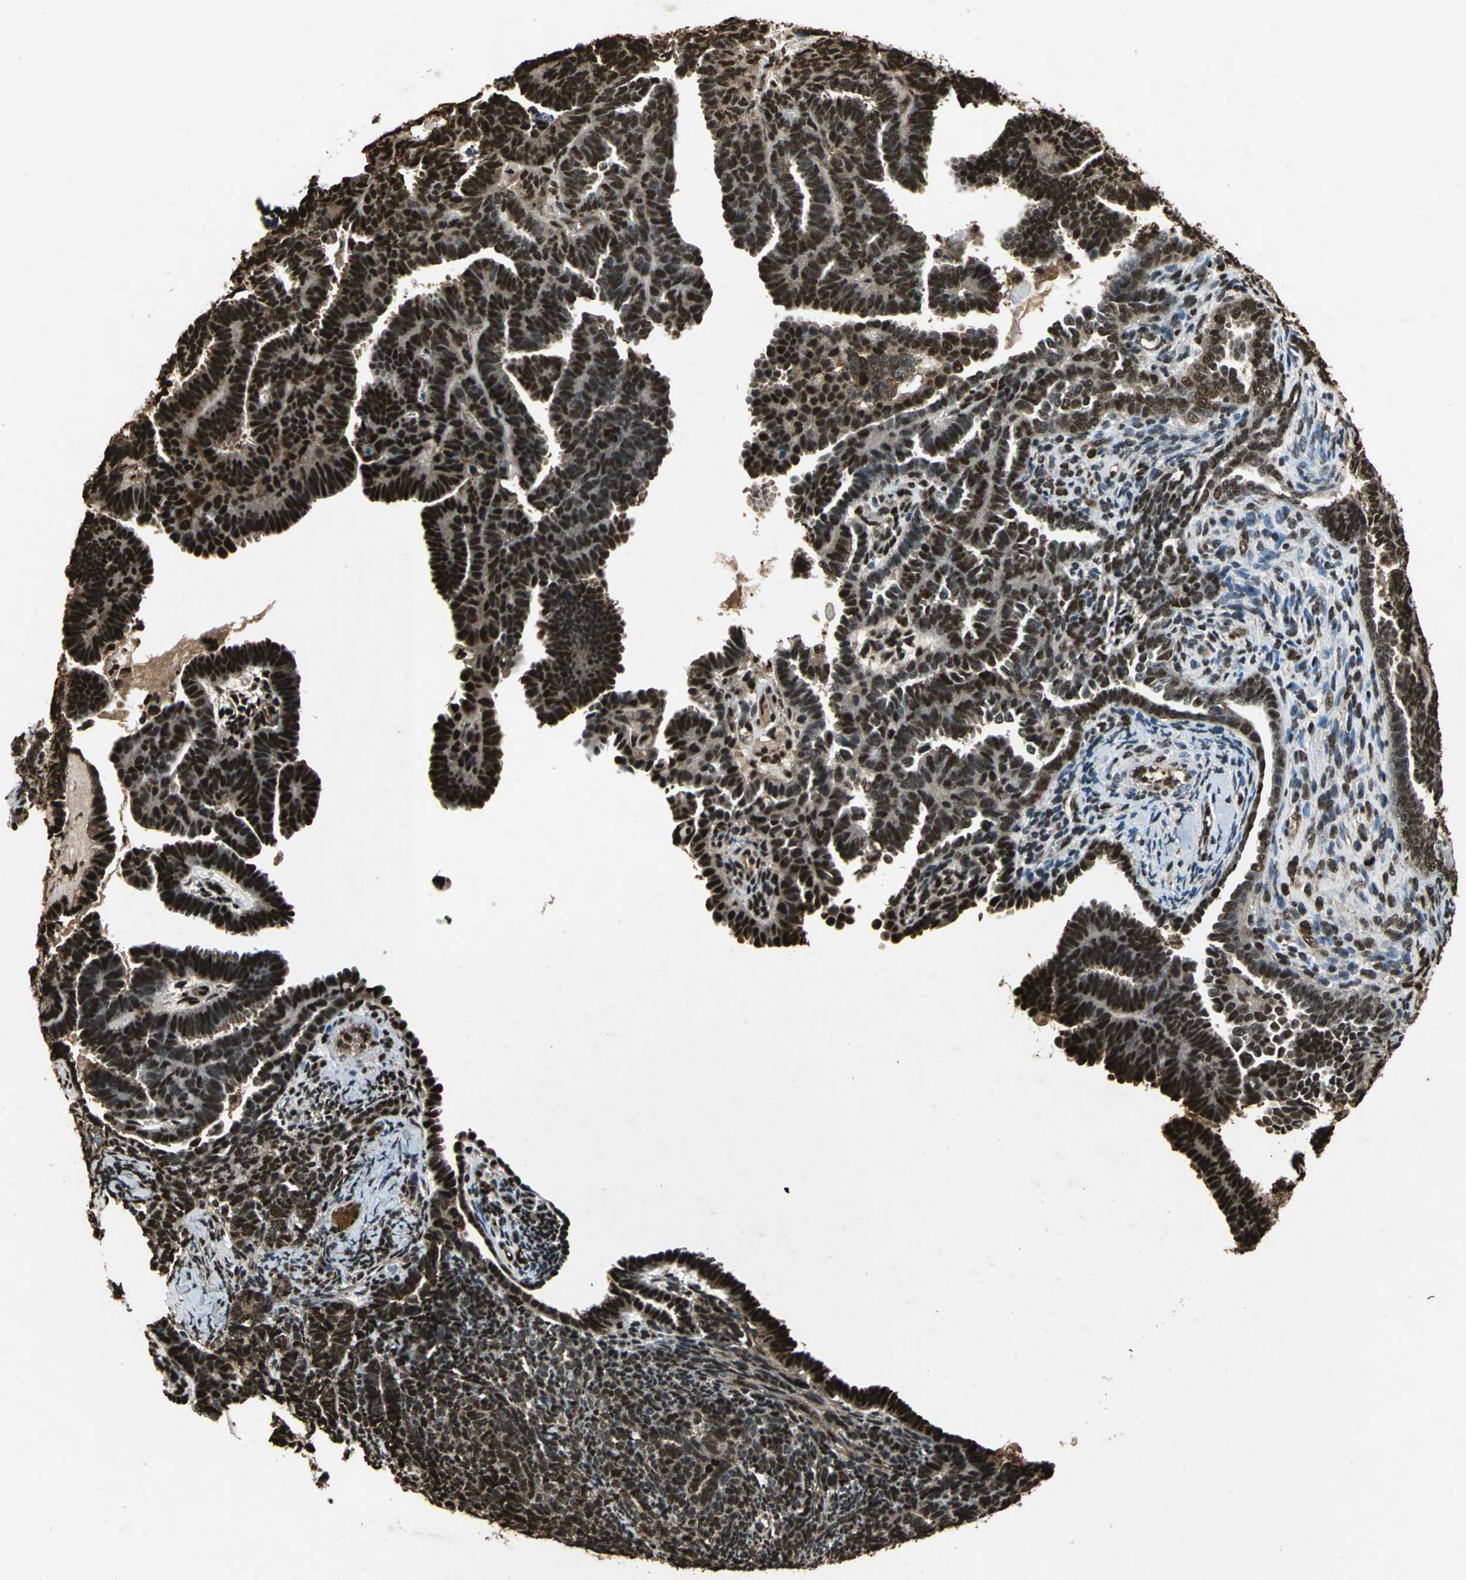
{"staining": {"intensity": "strong", "quantity": ">75%", "location": "nuclear"}, "tissue": "endometrial cancer", "cell_type": "Tumor cells", "image_type": "cancer", "snomed": [{"axis": "morphology", "description": "Neoplasm, malignant, NOS"}, {"axis": "topography", "description": "Endometrium"}], "caption": "Protein staining of endometrial cancer (malignant neoplasm) tissue reveals strong nuclear staining in about >75% of tumor cells.", "gene": "ANP32A", "patient": {"sex": "female", "age": 74}}